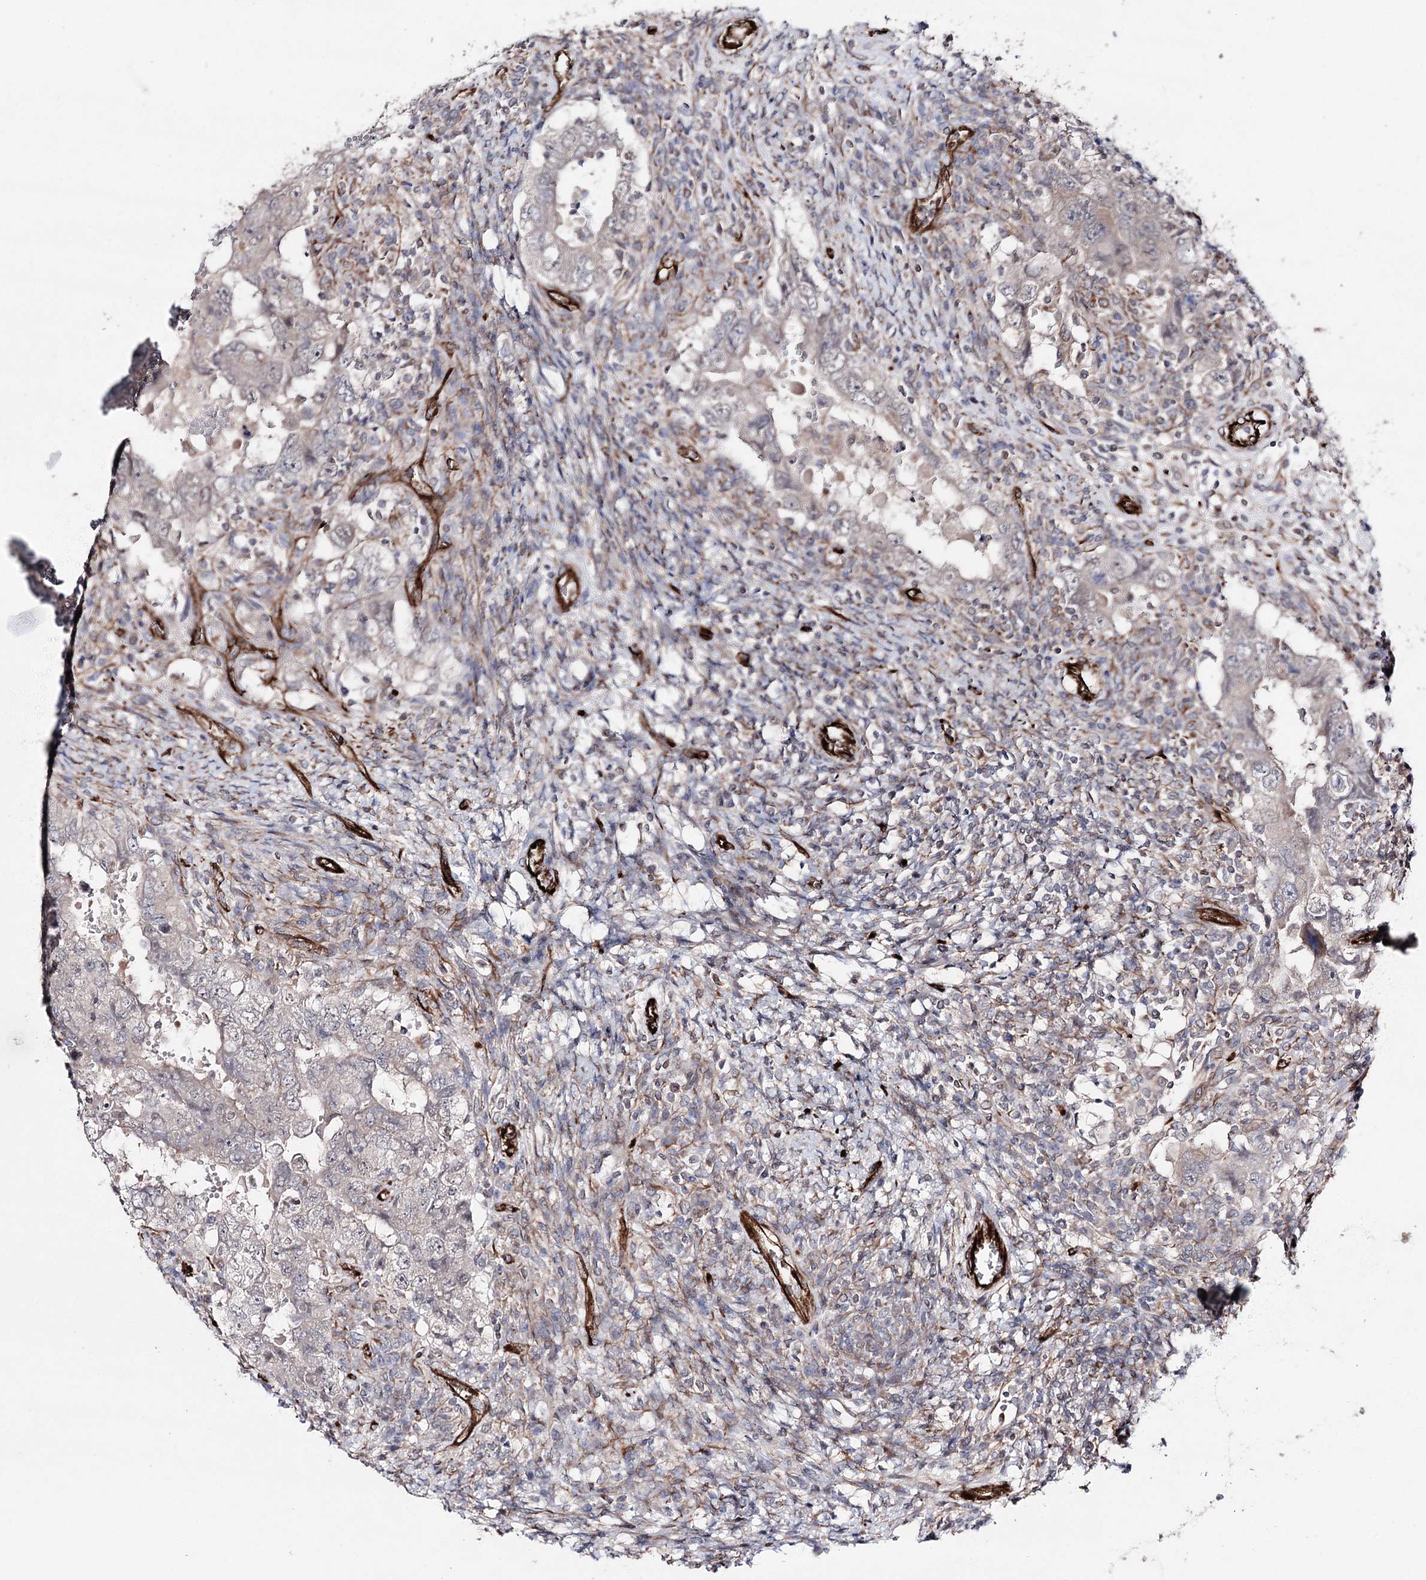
{"staining": {"intensity": "negative", "quantity": "none", "location": "none"}, "tissue": "testis cancer", "cell_type": "Tumor cells", "image_type": "cancer", "snomed": [{"axis": "morphology", "description": "Carcinoma, Embryonal, NOS"}, {"axis": "topography", "description": "Testis"}], "caption": "An image of human testis cancer (embryonal carcinoma) is negative for staining in tumor cells. The staining is performed using DAB (3,3'-diaminobenzidine) brown chromogen with nuclei counter-stained in using hematoxylin.", "gene": "MIB1", "patient": {"sex": "male", "age": 26}}